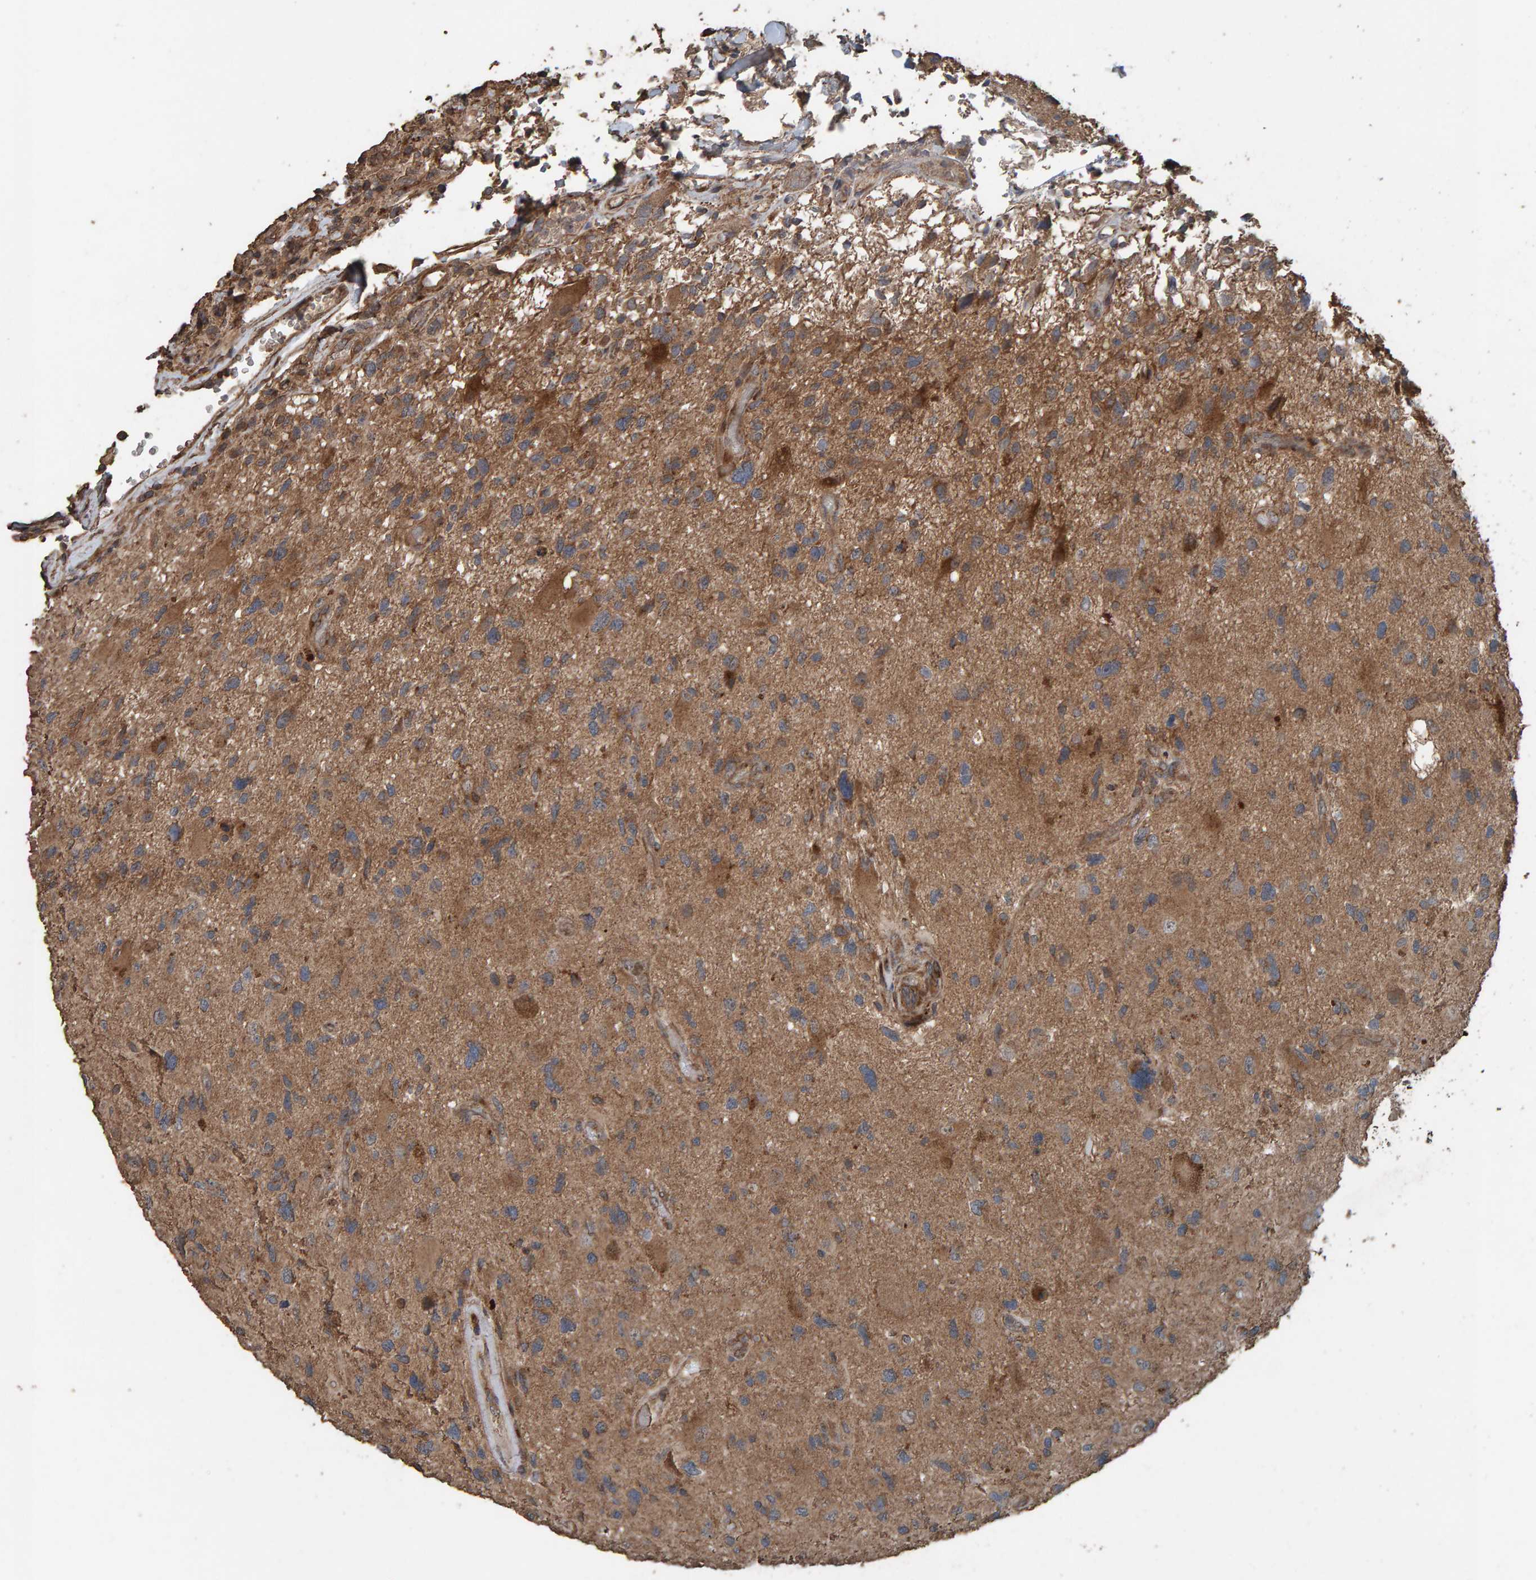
{"staining": {"intensity": "moderate", "quantity": ">75%", "location": "cytoplasmic/membranous"}, "tissue": "glioma", "cell_type": "Tumor cells", "image_type": "cancer", "snomed": [{"axis": "morphology", "description": "Glioma, malignant, High grade"}, {"axis": "topography", "description": "Brain"}], "caption": "High-grade glioma (malignant) tissue displays moderate cytoplasmic/membranous staining in approximately >75% of tumor cells", "gene": "DUS1L", "patient": {"sex": "male", "age": 33}}